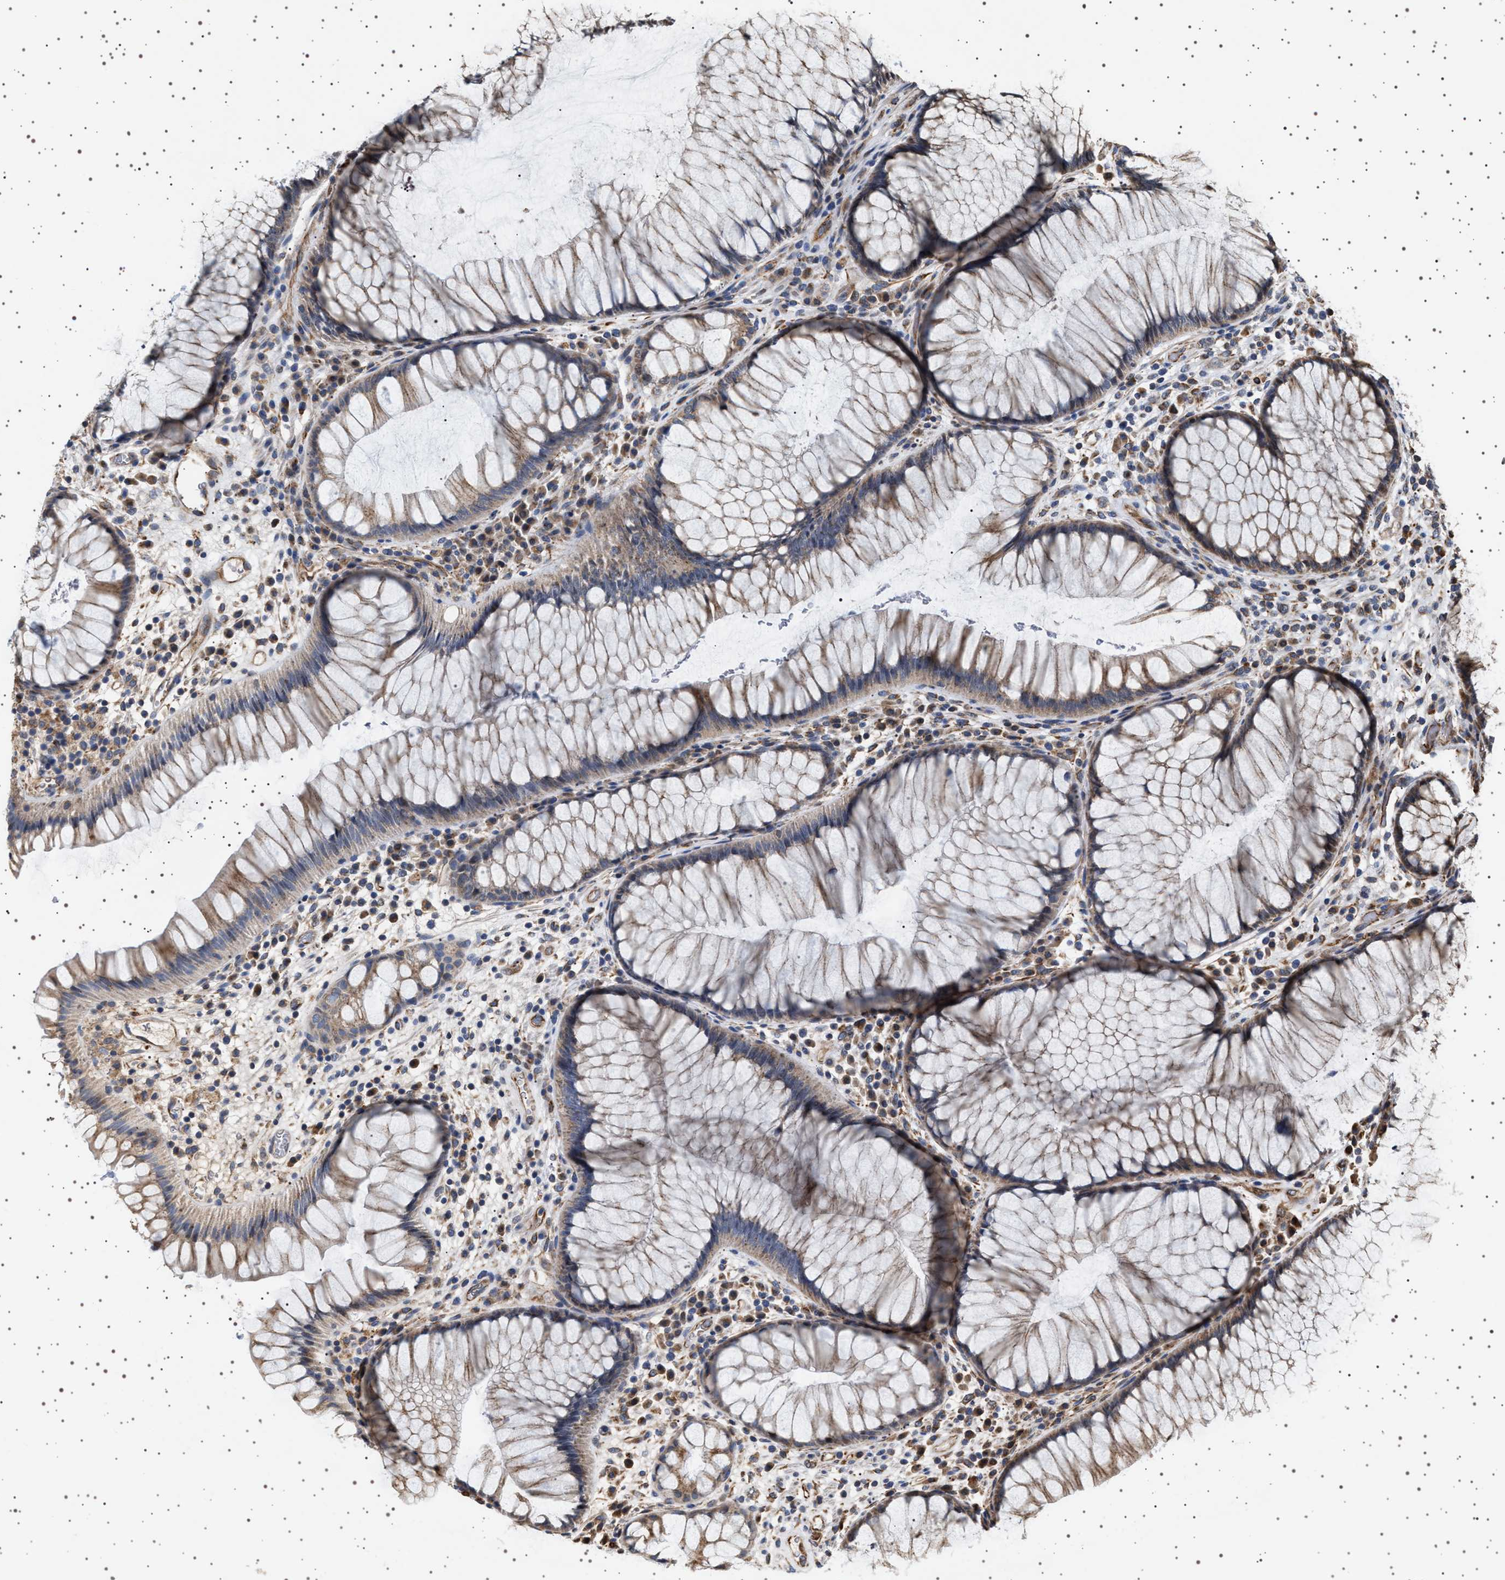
{"staining": {"intensity": "moderate", "quantity": ">75%", "location": "cytoplasmic/membranous"}, "tissue": "rectum", "cell_type": "Glandular cells", "image_type": "normal", "snomed": [{"axis": "morphology", "description": "Normal tissue, NOS"}, {"axis": "topography", "description": "Rectum"}], "caption": "A brown stain labels moderate cytoplasmic/membranous expression of a protein in glandular cells of unremarkable rectum.", "gene": "TRUB2", "patient": {"sex": "male", "age": 51}}